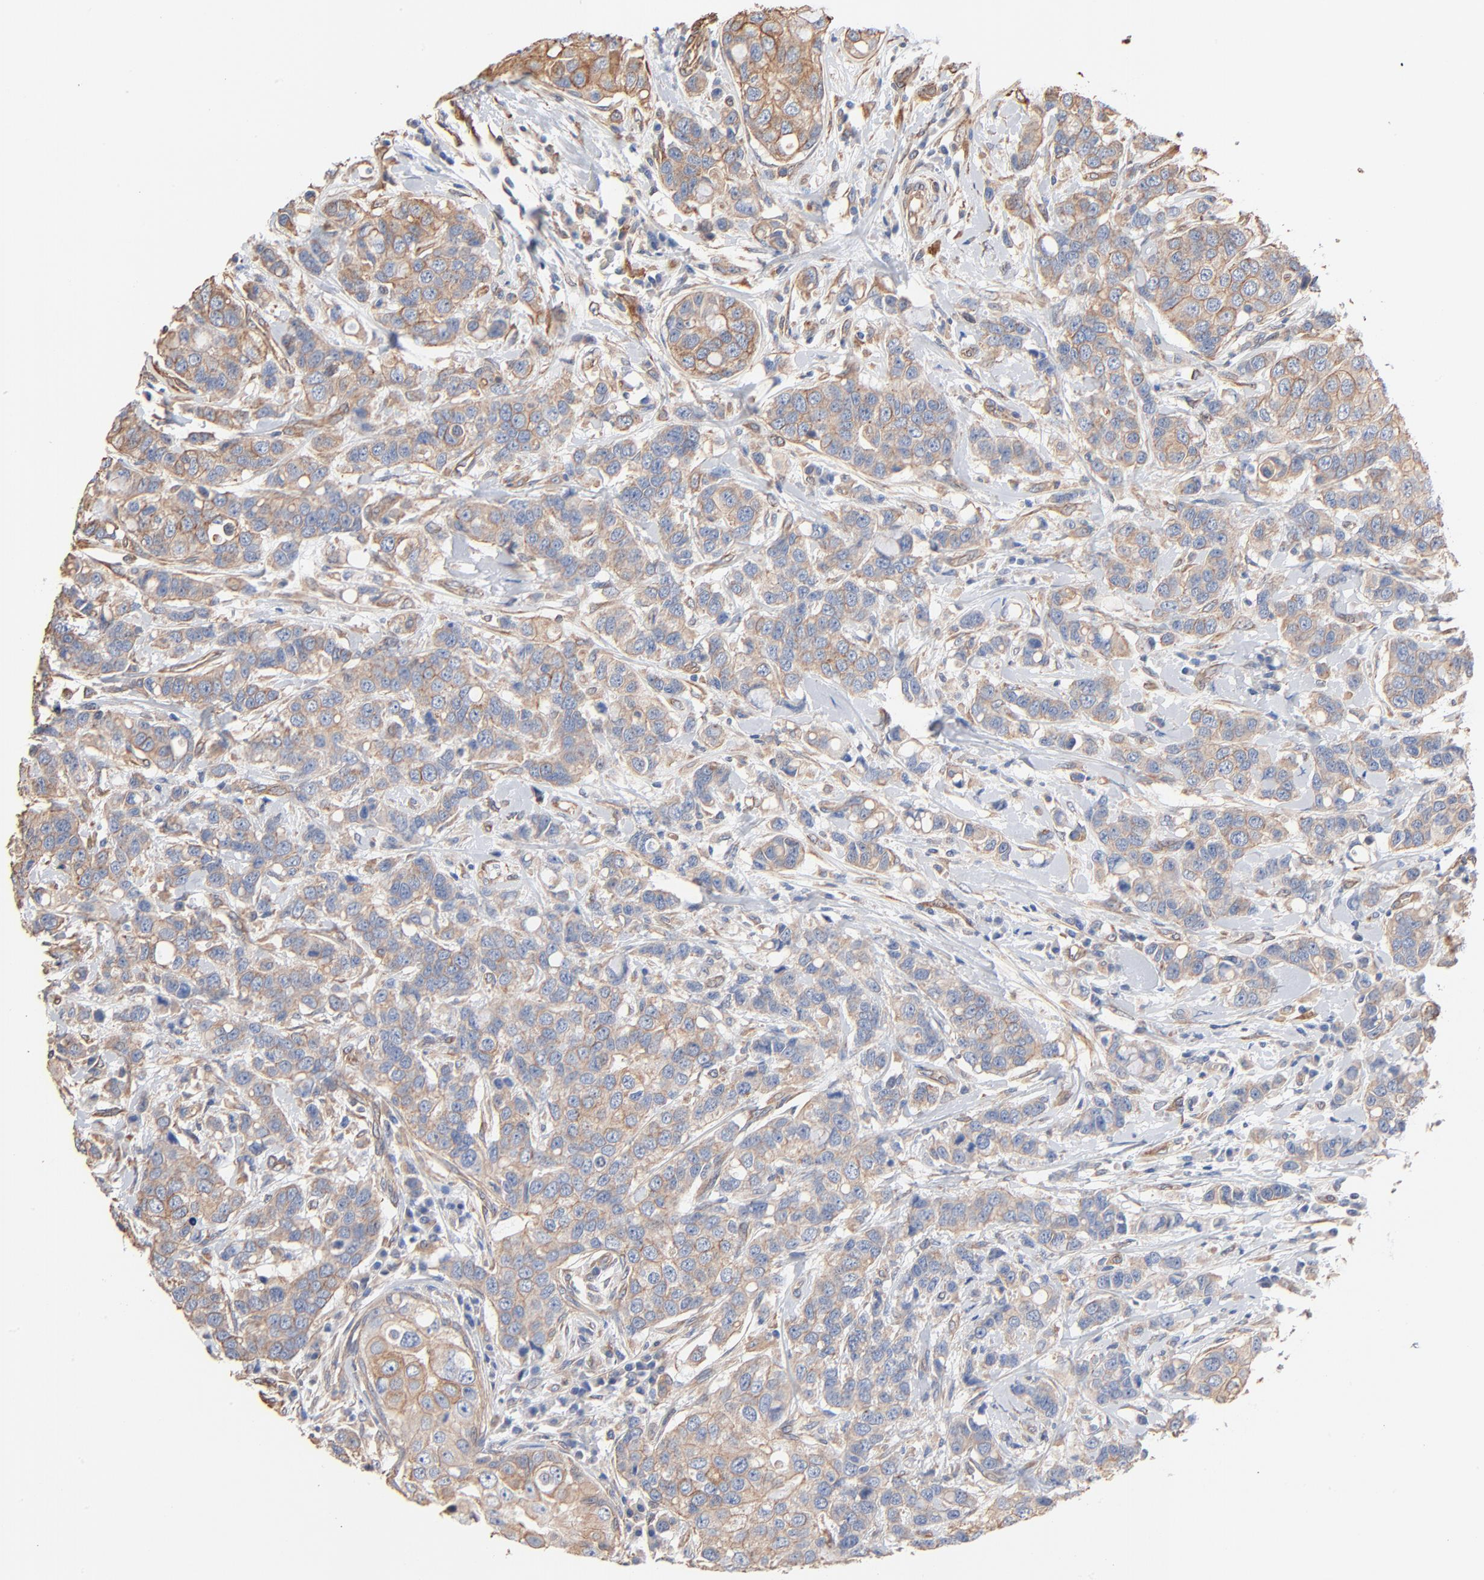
{"staining": {"intensity": "weak", "quantity": ">75%", "location": "cytoplasmic/membranous"}, "tissue": "breast cancer", "cell_type": "Tumor cells", "image_type": "cancer", "snomed": [{"axis": "morphology", "description": "Duct carcinoma"}, {"axis": "topography", "description": "Breast"}], "caption": "Immunohistochemical staining of breast cancer demonstrates low levels of weak cytoplasmic/membranous protein staining in approximately >75% of tumor cells. (Stains: DAB (3,3'-diaminobenzidine) in brown, nuclei in blue, Microscopy: brightfield microscopy at high magnification).", "gene": "ABCD4", "patient": {"sex": "female", "age": 27}}